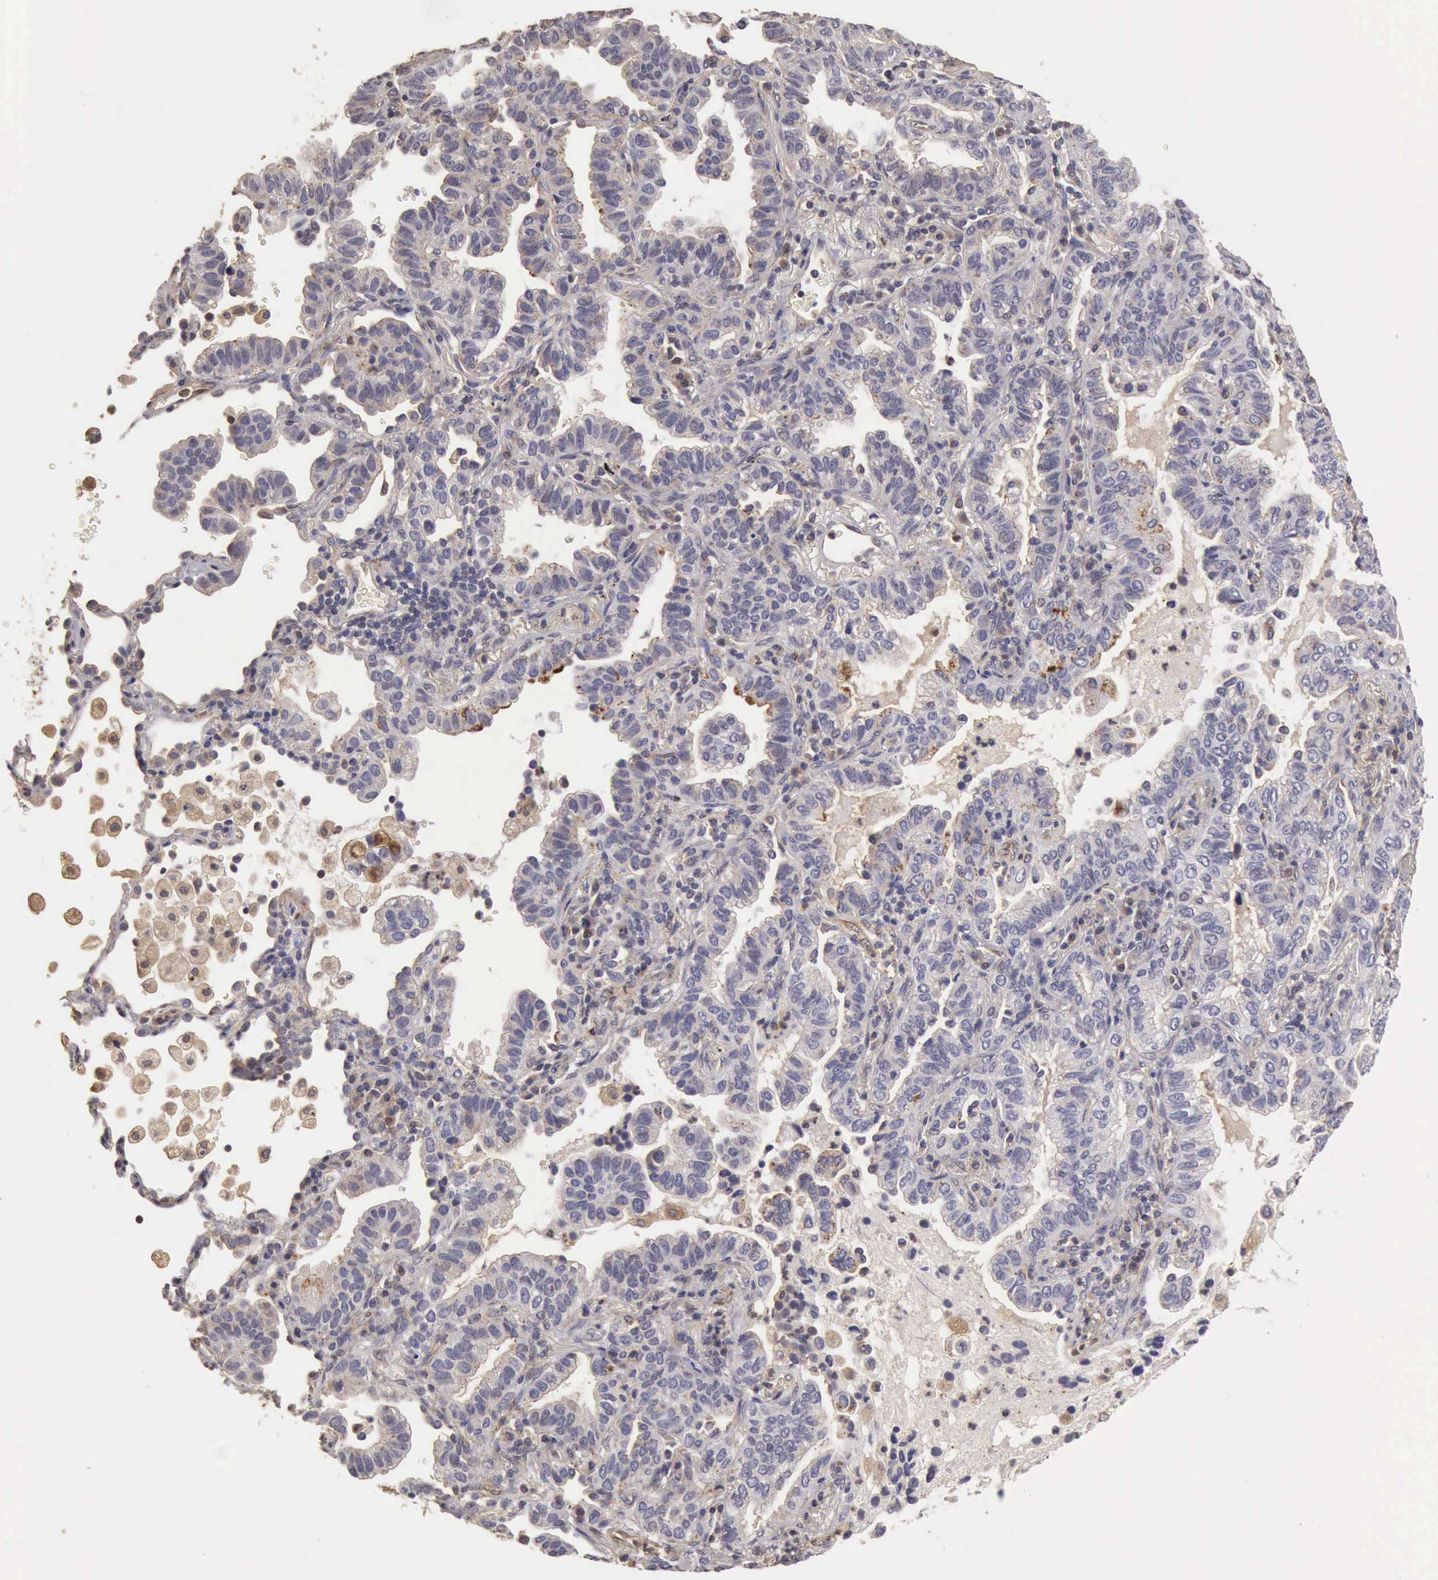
{"staining": {"intensity": "negative", "quantity": "none", "location": "none"}, "tissue": "lung cancer", "cell_type": "Tumor cells", "image_type": "cancer", "snomed": [{"axis": "morphology", "description": "Adenocarcinoma, NOS"}, {"axis": "topography", "description": "Lung"}], "caption": "Lung cancer was stained to show a protein in brown. There is no significant staining in tumor cells.", "gene": "BMX", "patient": {"sex": "female", "age": 50}}